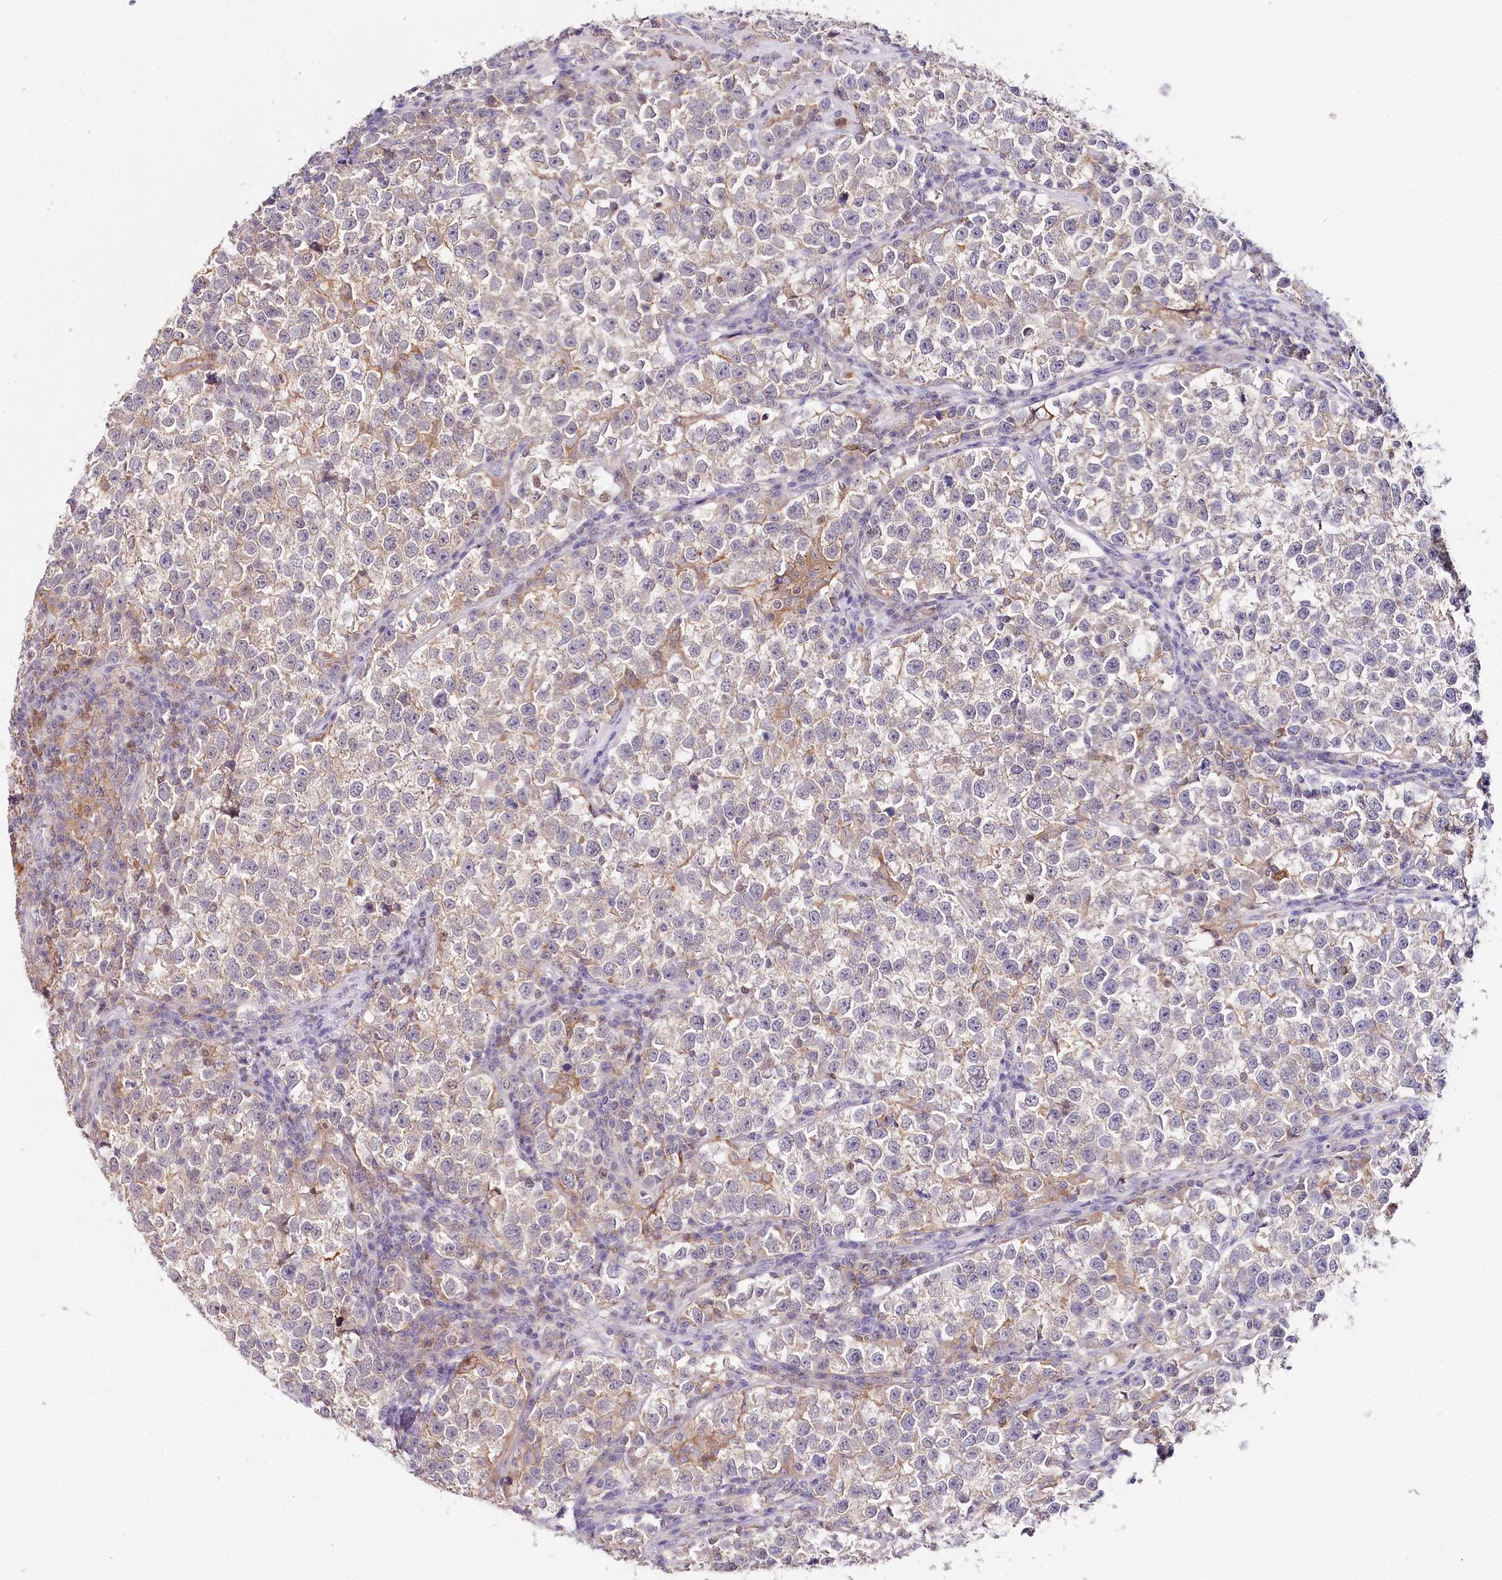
{"staining": {"intensity": "weak", "quantity": "25%-75%", "location": "cytoplasmic/membranous"}, "tissue": "testis cancer", "cell_type": "Tumor cells", "image_type": "cancer", "snomed": [{"axis": "morphology", "description": "Normal tissue, NOS"}, {"axis": "morphology", "description": "Seminoma, NOS"}, {"axis": "topography", "description": "Testis"}], "caption": "A brown stain highlights weak cytoplasmic/membranous staining of a protein in seminoma (testis) tumor cells.", "gene": "DAPK1", "patient": {"sex": "male", "age": 43}}